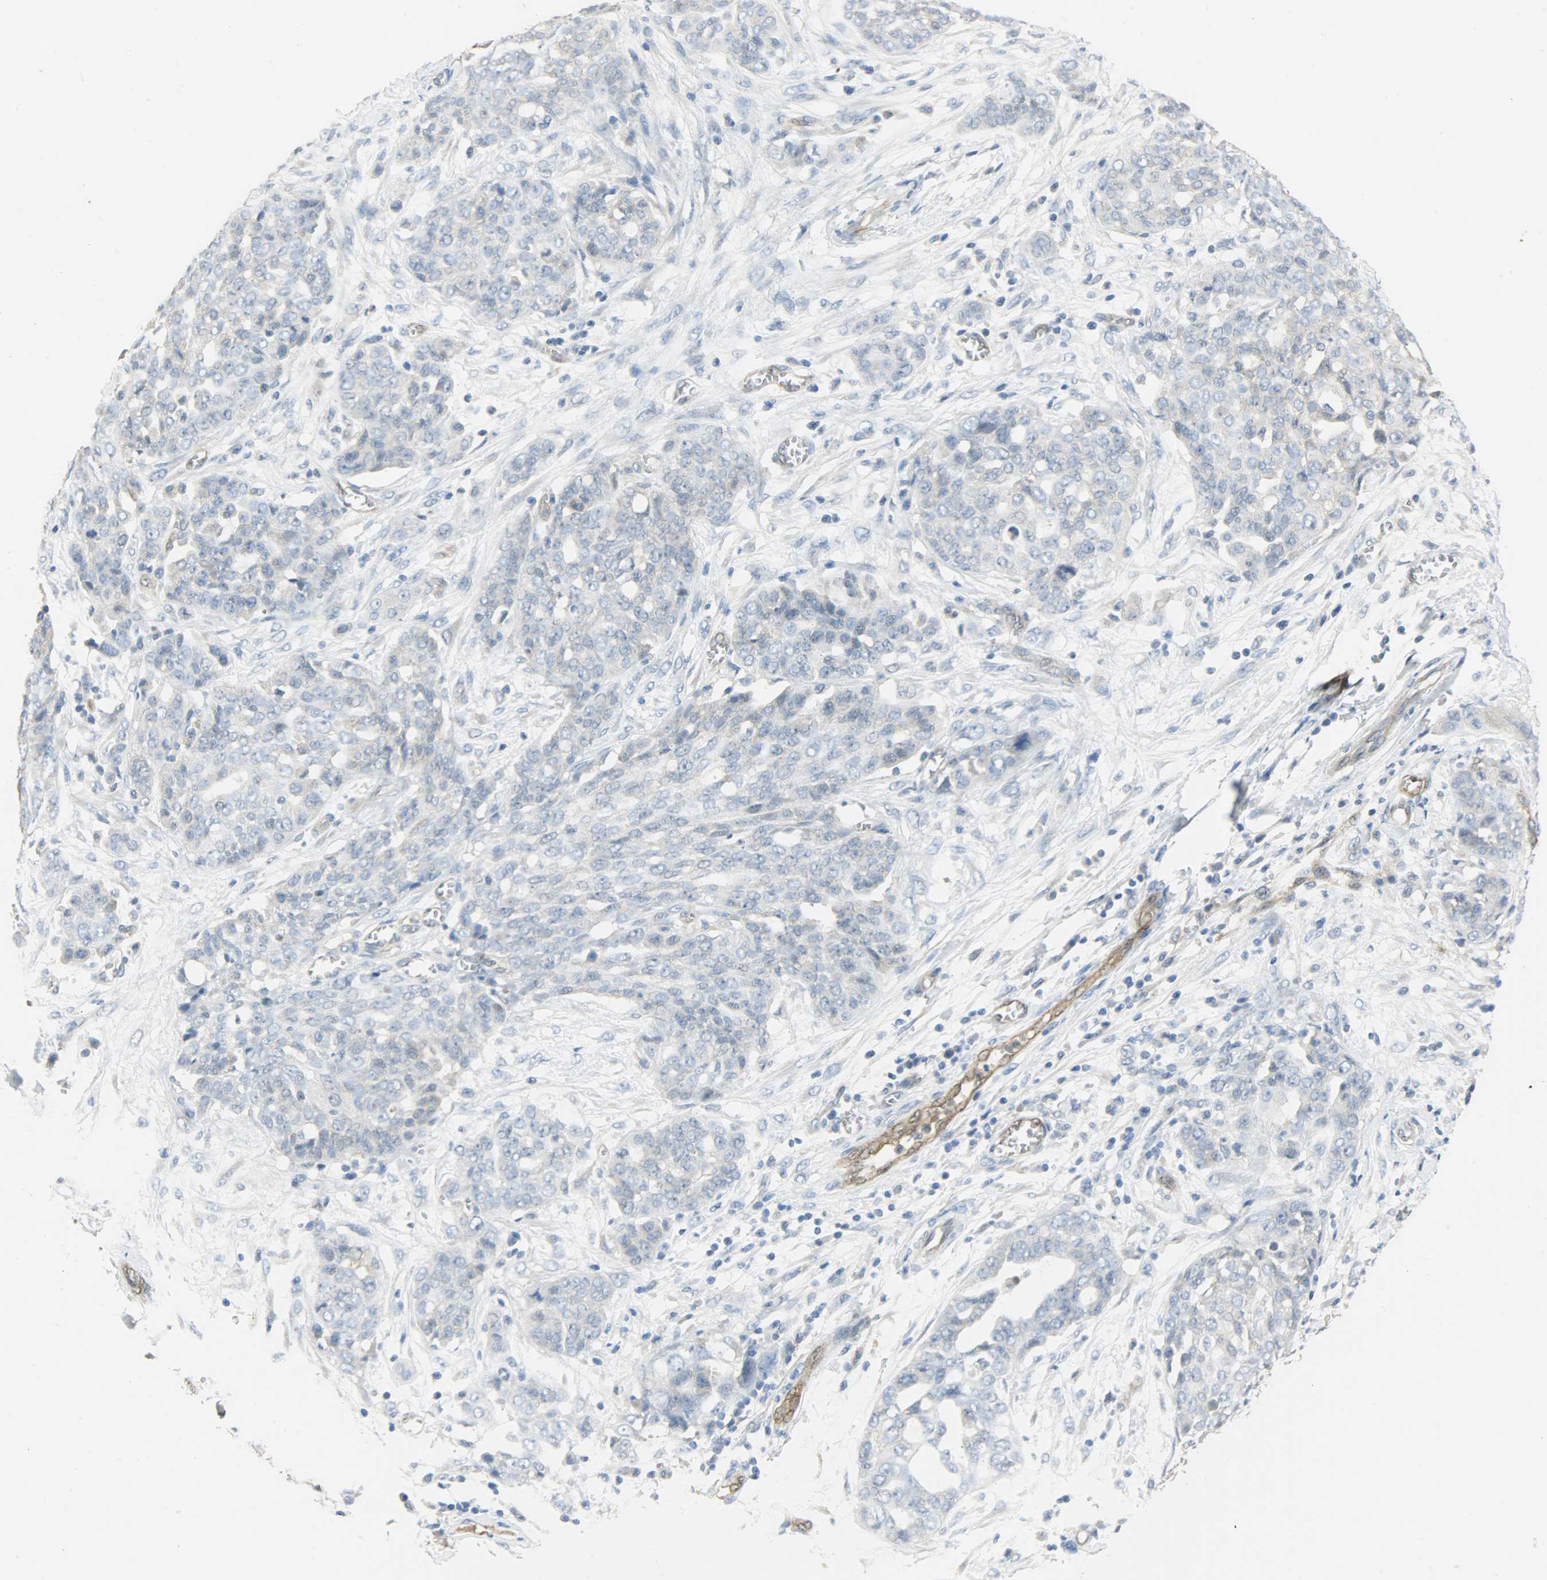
{"staining": {"intensity": "negative", "quantity": "none", "location": "none"}, "tissue": "ovarian cancer", "cell_type": "Tumor cells", "image_type": "cancer", "snomed": [{"axis": "morphology", "description": "Cystadenocarcinoma, serous, NOS"}, {"axis": "topography", "description": "Soft tissue"}, {"axis": "topography", "description": "Ovary"}], "caption": "Image shows no significant protein expression in tumor cells of serous cystadenocarcinoma (ovarian).", "gene": "FKBP1A", "patient": {"sex": "female", "age": 57}}